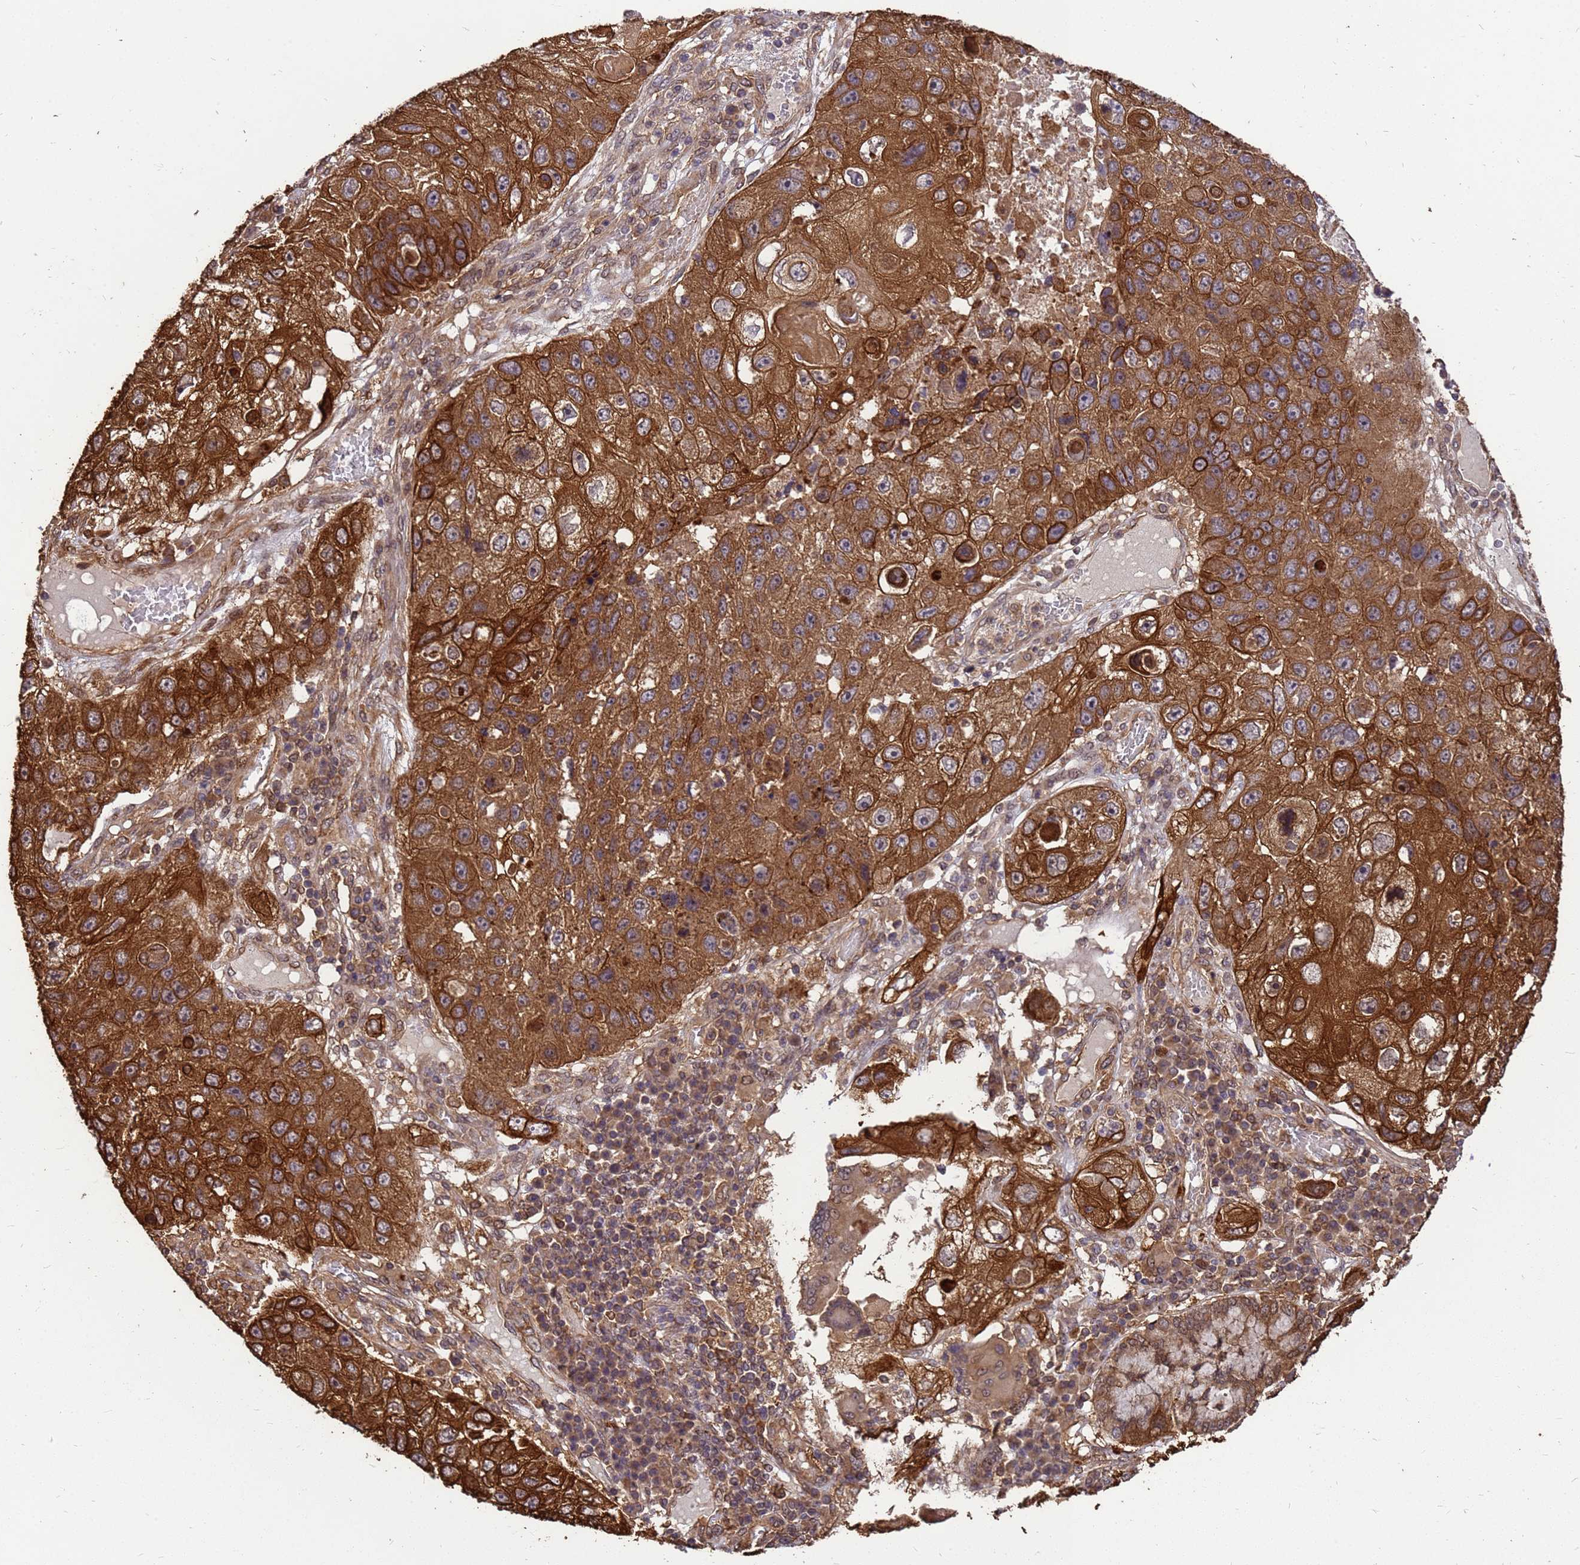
{"staining": {"intensity": "strong", "quantity": ">75%", "location": "cytoplasmic/membranous"}, "tissue": "lung cancer", "cell_type": "Tumor cells", "image_type": "cancer", "snomed": [{"axis": "morphology", "description": "Squamous cell carcinoma, NOS"}, {"axis": "topography", "description": "Lung"}], "caption": "Lung cancer stained with a brown dye reveals strong cytoplasmic/membranous positive positivity in about >75% of tumor cells.", "gene": "ZNF618", "patient": {"sex": "male", "age": 61}}